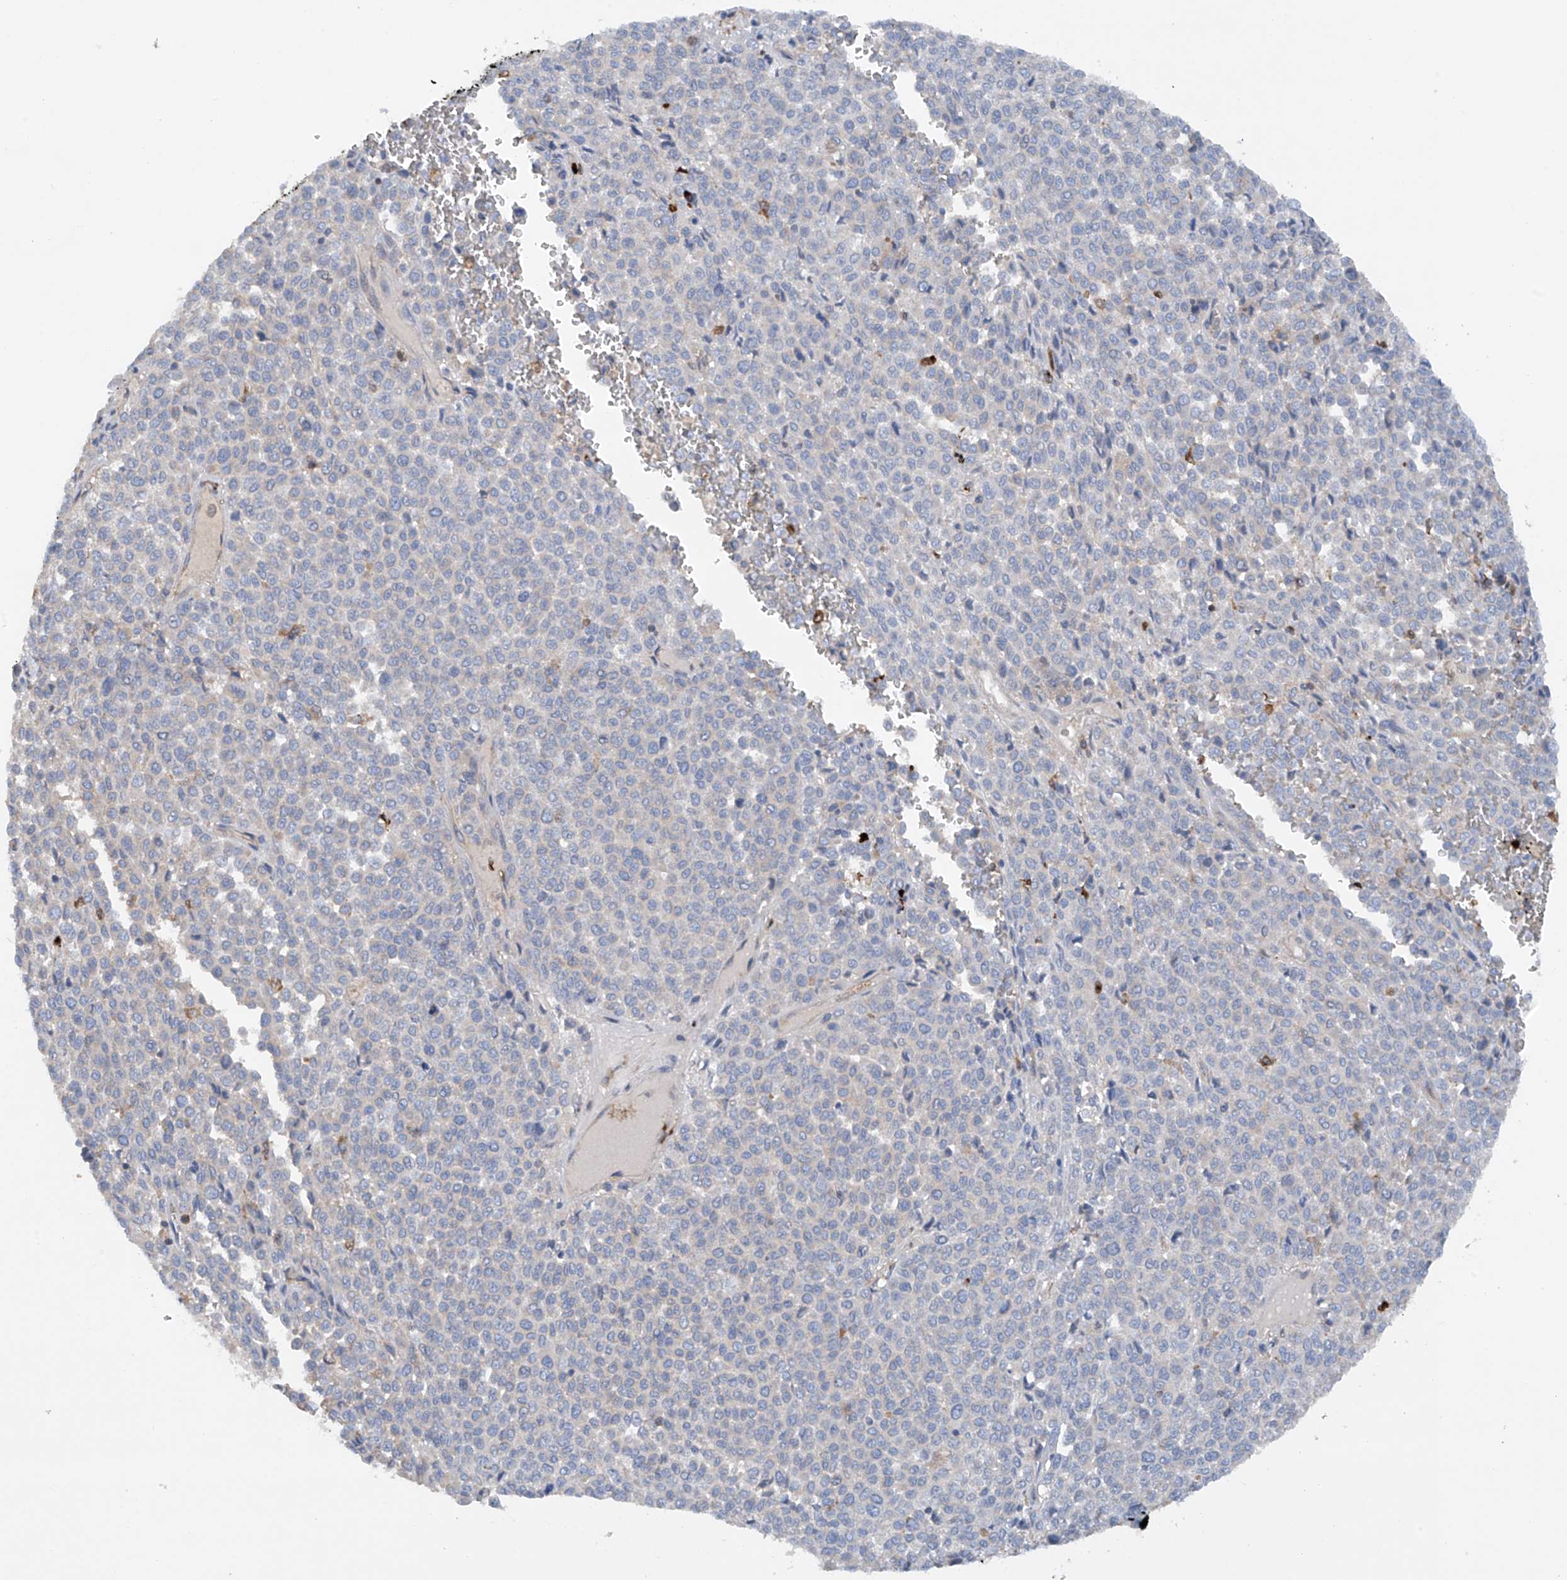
{"staining": {"intensity": "negative", "quantity": "none", "location": "none"}, "tissue": "melanoma", "cell_type": "Tumor cells", "image_type": "cancer", "snomed": [{"axis": "morphology", "description": "Malignant melanoma, Metastatic site"}, {"axis": "topography", "description": "Pancreas"}], "caption": "IHC image of neoplastic tissue: human melanoma stained with DAB (3,3'-diaminobenzidine) displays no significant protein staining in tumor cells.", "gene": "PHACTR2", "patient": {"sex": "female", "age": 30}}